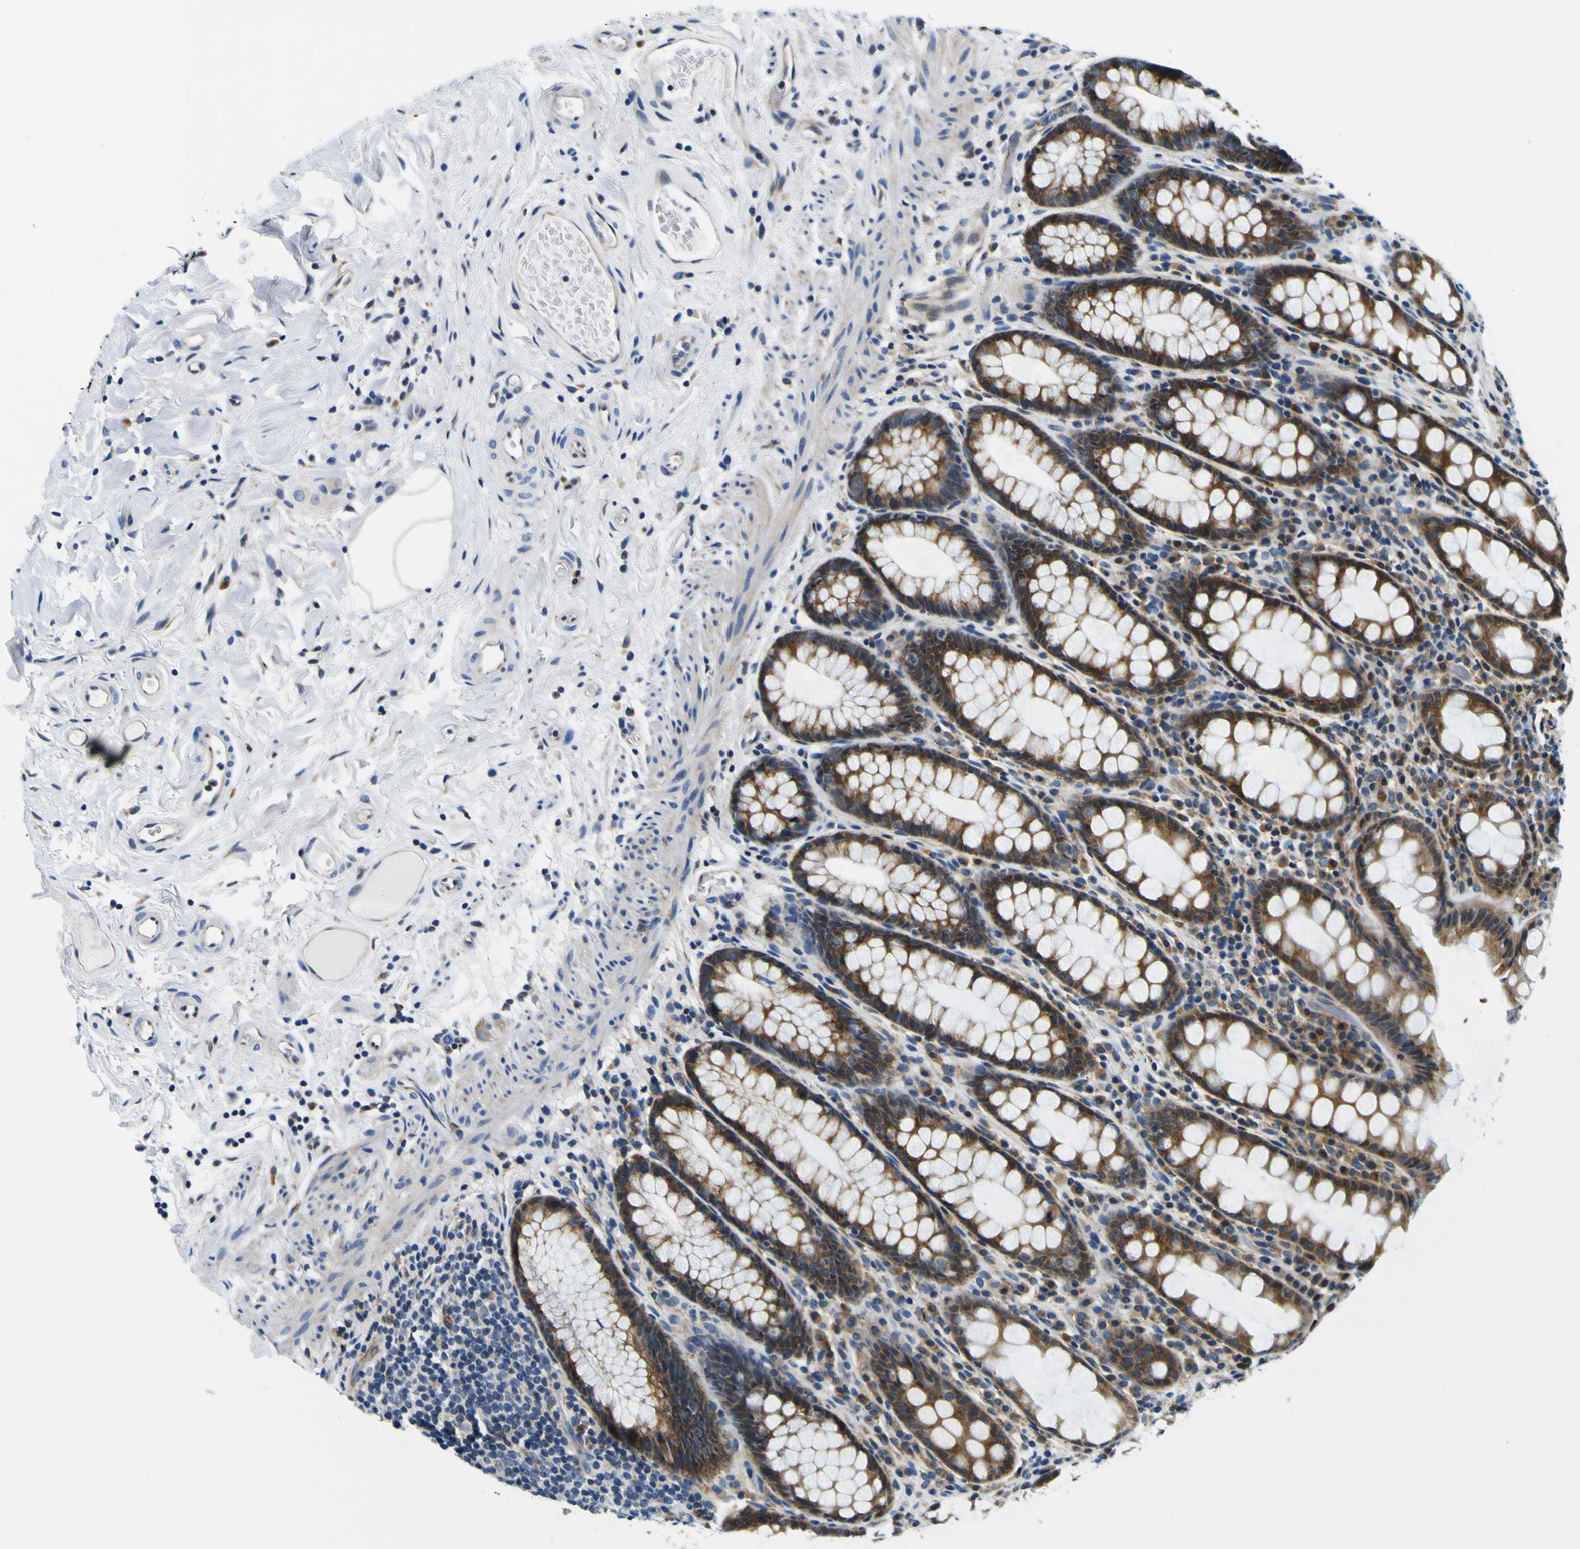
{"staining": {"intensity": "moderate", "quantity": ">75%", "location": "cytoplasmic/membranous"}, "tissue": "rectum", "cell_type": "Glandular cells", "image_type": "normal", "snomed": [{"axis": "morphology", "description": "Normal tissue, NOS"}, {"axis": "topography", "description": "Rectum"}], "caption": "This micrograph displays IHC staining of normal rectum, with medium moderate cytoplasmic/membranous expression in about >75% of glandular cells.", "gene": "NLRP3", "patient": {"sex": "male", "age": 92}}